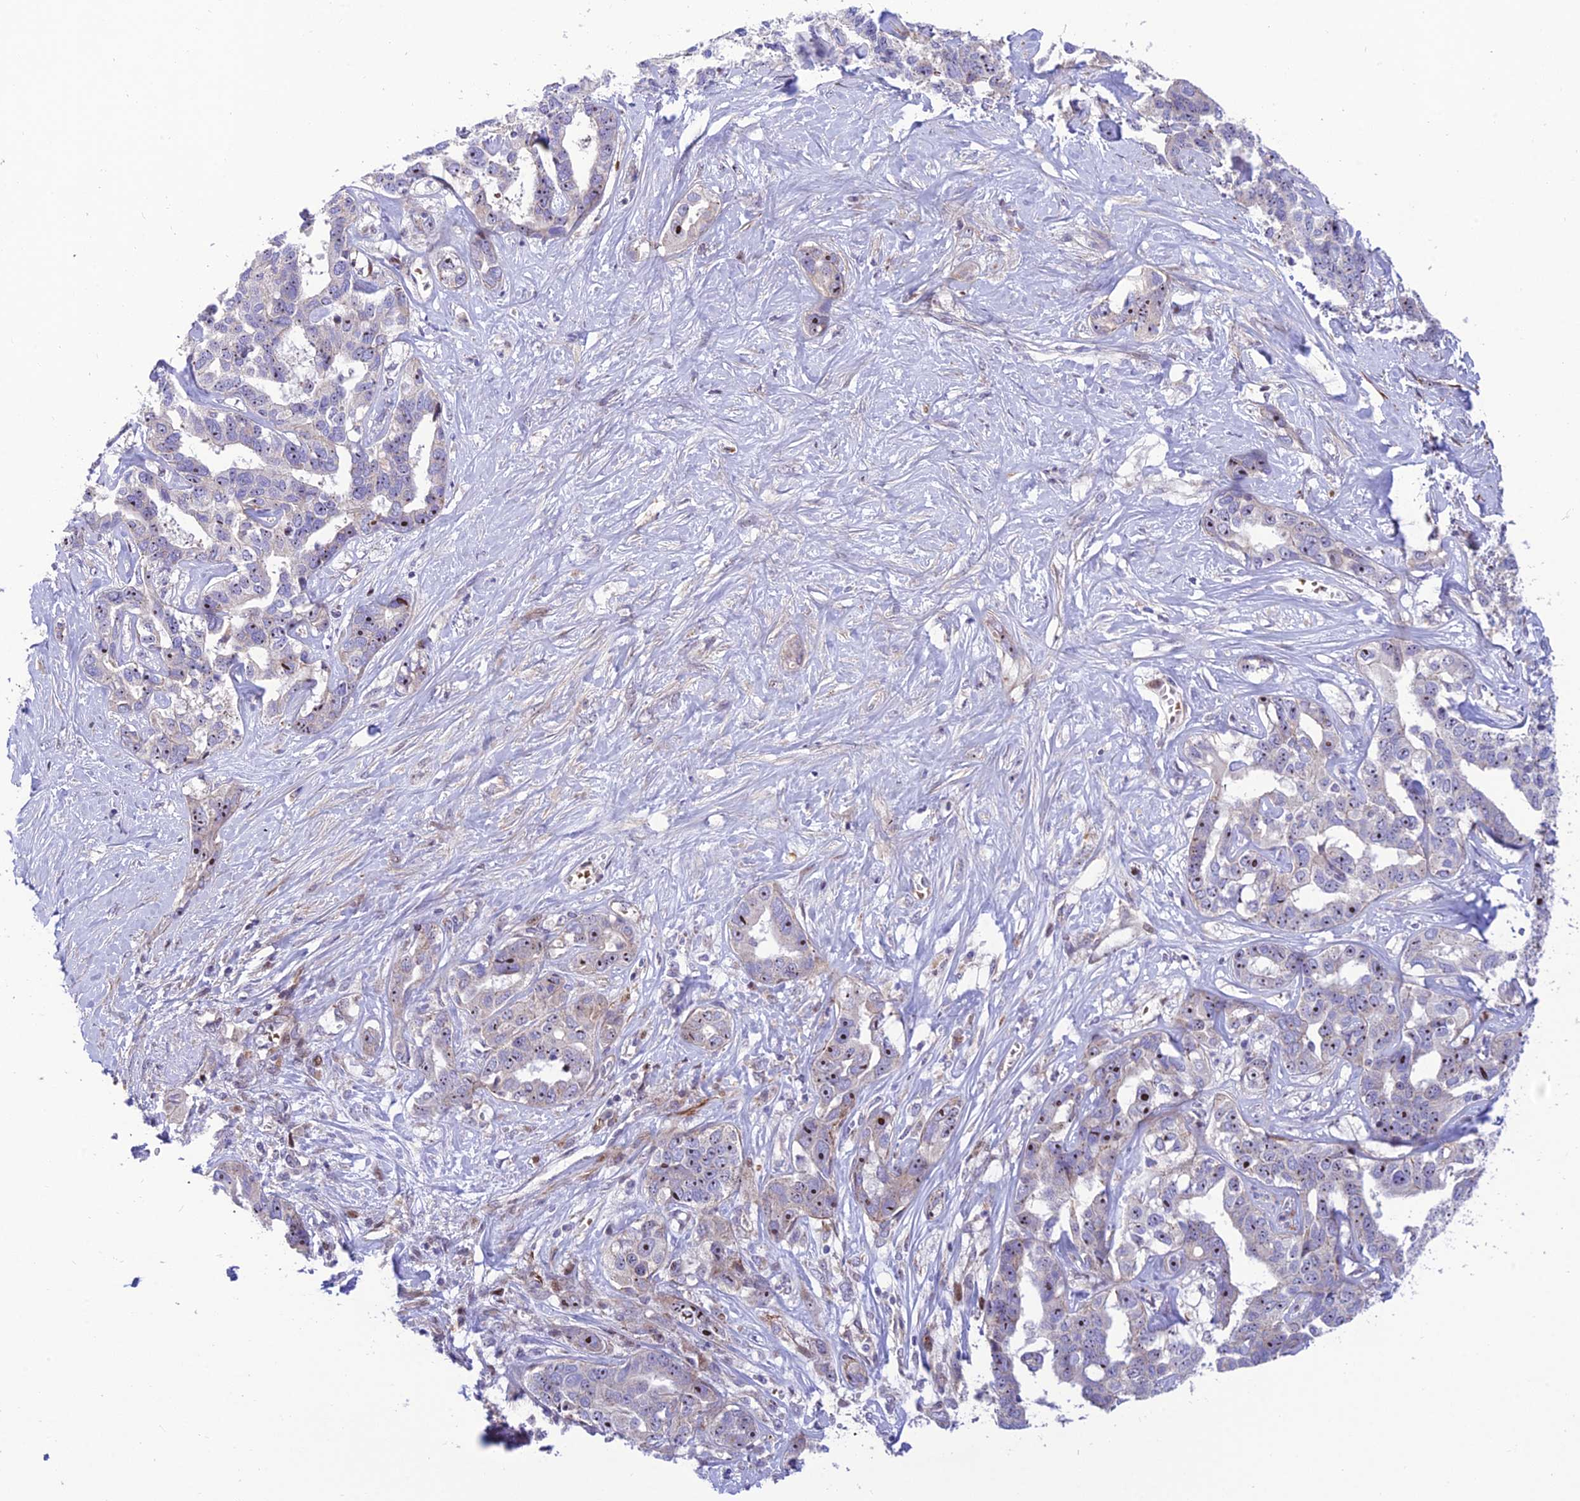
{"staining": {"intensity": "moderate", "quantity": "<25%", "location": "nuclear"}, "tissue": "liver cancer", "cell_type": "Tumor cells", "image_type": "cancer", "snomed": [{"axis": "morphology", "description": "Cholangiocarcinoma"}, {"axis": "topography", "description": "Liver"}], "caption": "Liver cancer (cholangiocarcinoma) was stained to show a protein in brown. There is low levels of moderate nuclear staining in approximately <25% of tumor cells.", "gene": "KBTBD7", "patient": {"sex": "male", "age": 59}}